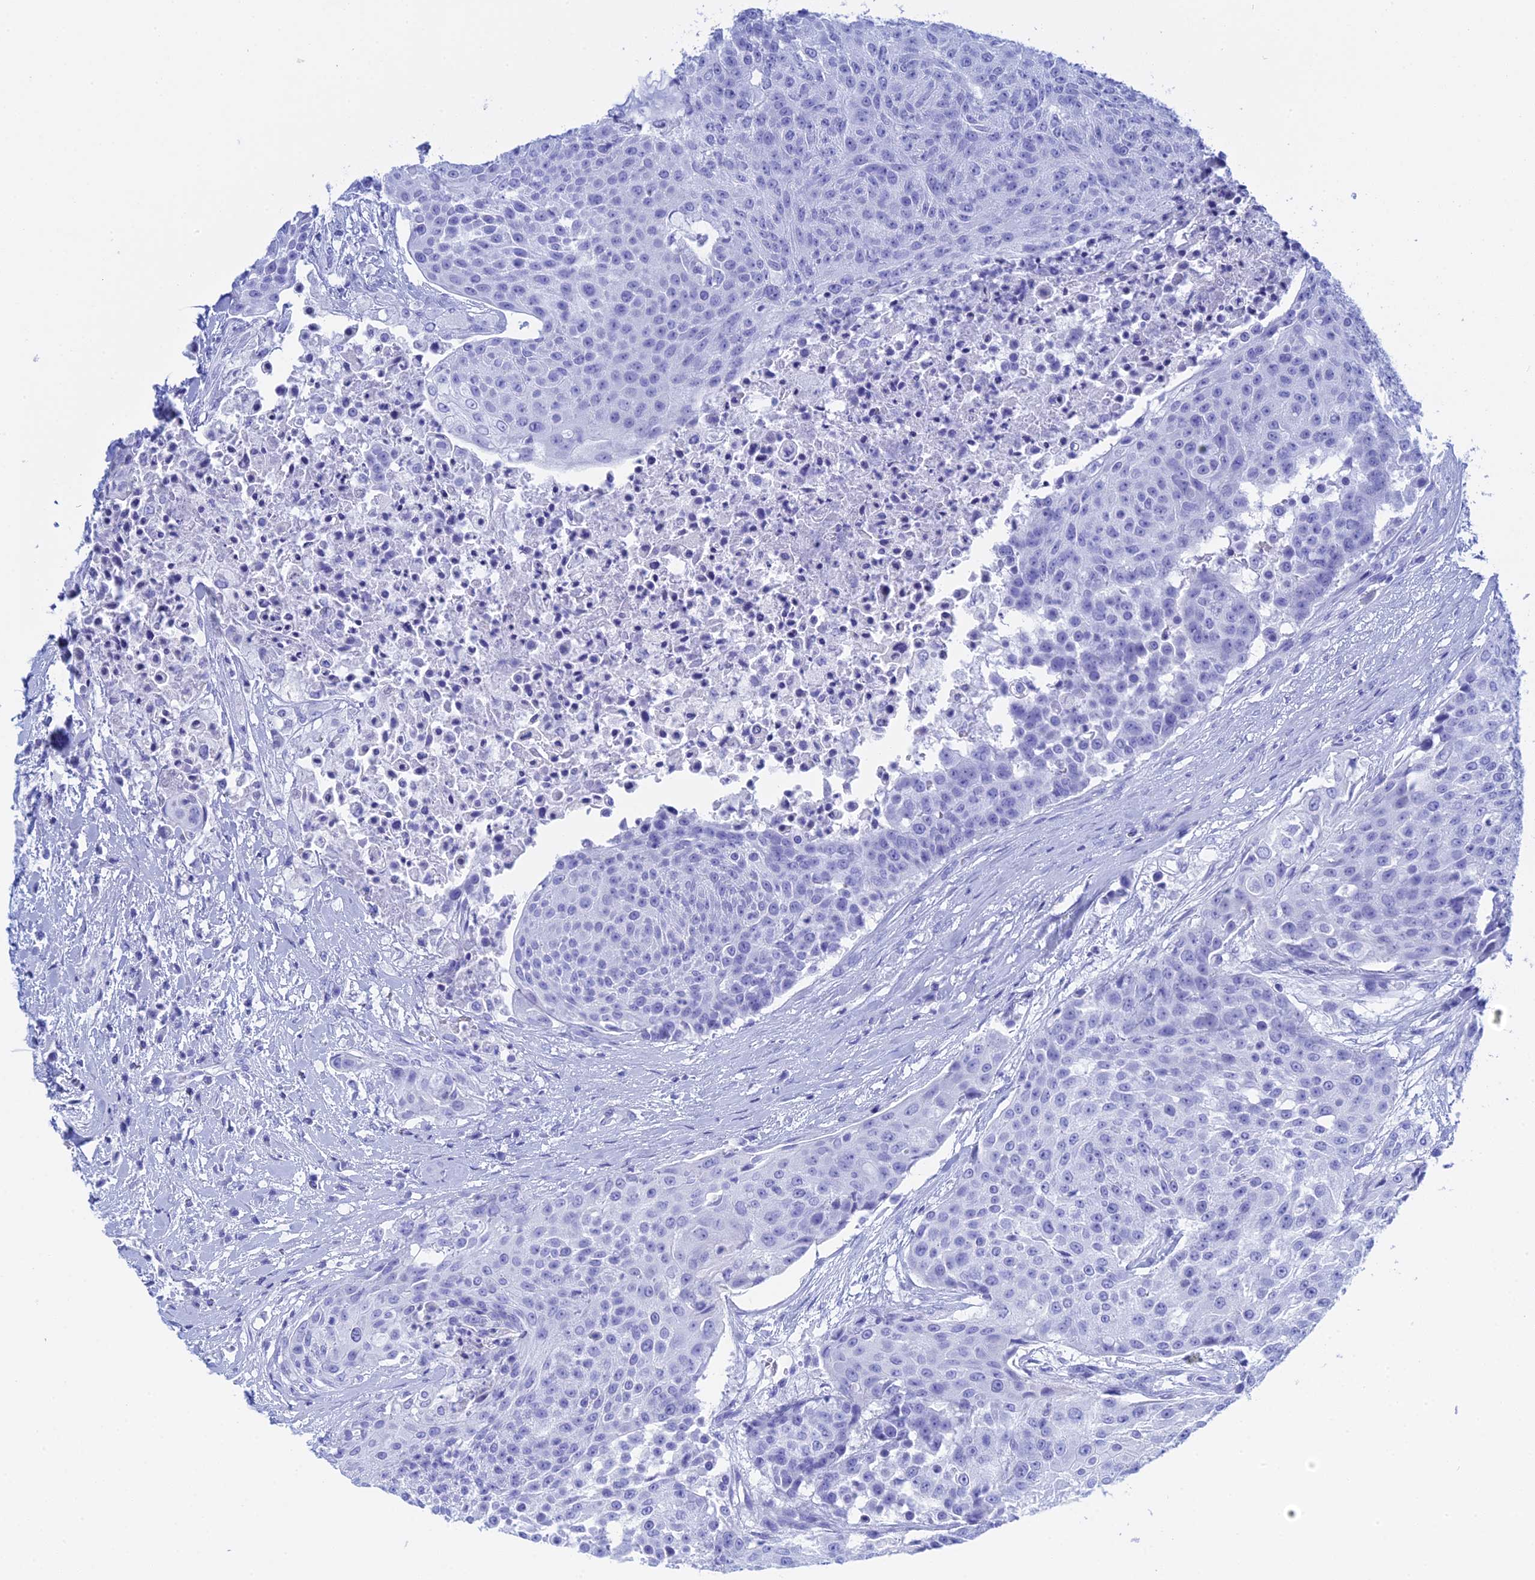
{"staining": {"intensity": "negative", "quantity": "none", "location": "none"}, "tissue": "urothelial cancer", "cell_type": "Tumor cells", "image_type": "cancer", "snomed": [{"axis": "morphology", "description": "Urothelial carcinoma, High grade"}, {"axis": "topography", "description": "Urinary bladder"}], "caption": "Immunohistochemistry (IHC) image of human high-grade urothelial carcinoma stained for a protein (brown), which displays no expression in tumor cells.", "gene": "TEX101", "patient": {"sex": "female", "age": 63}}